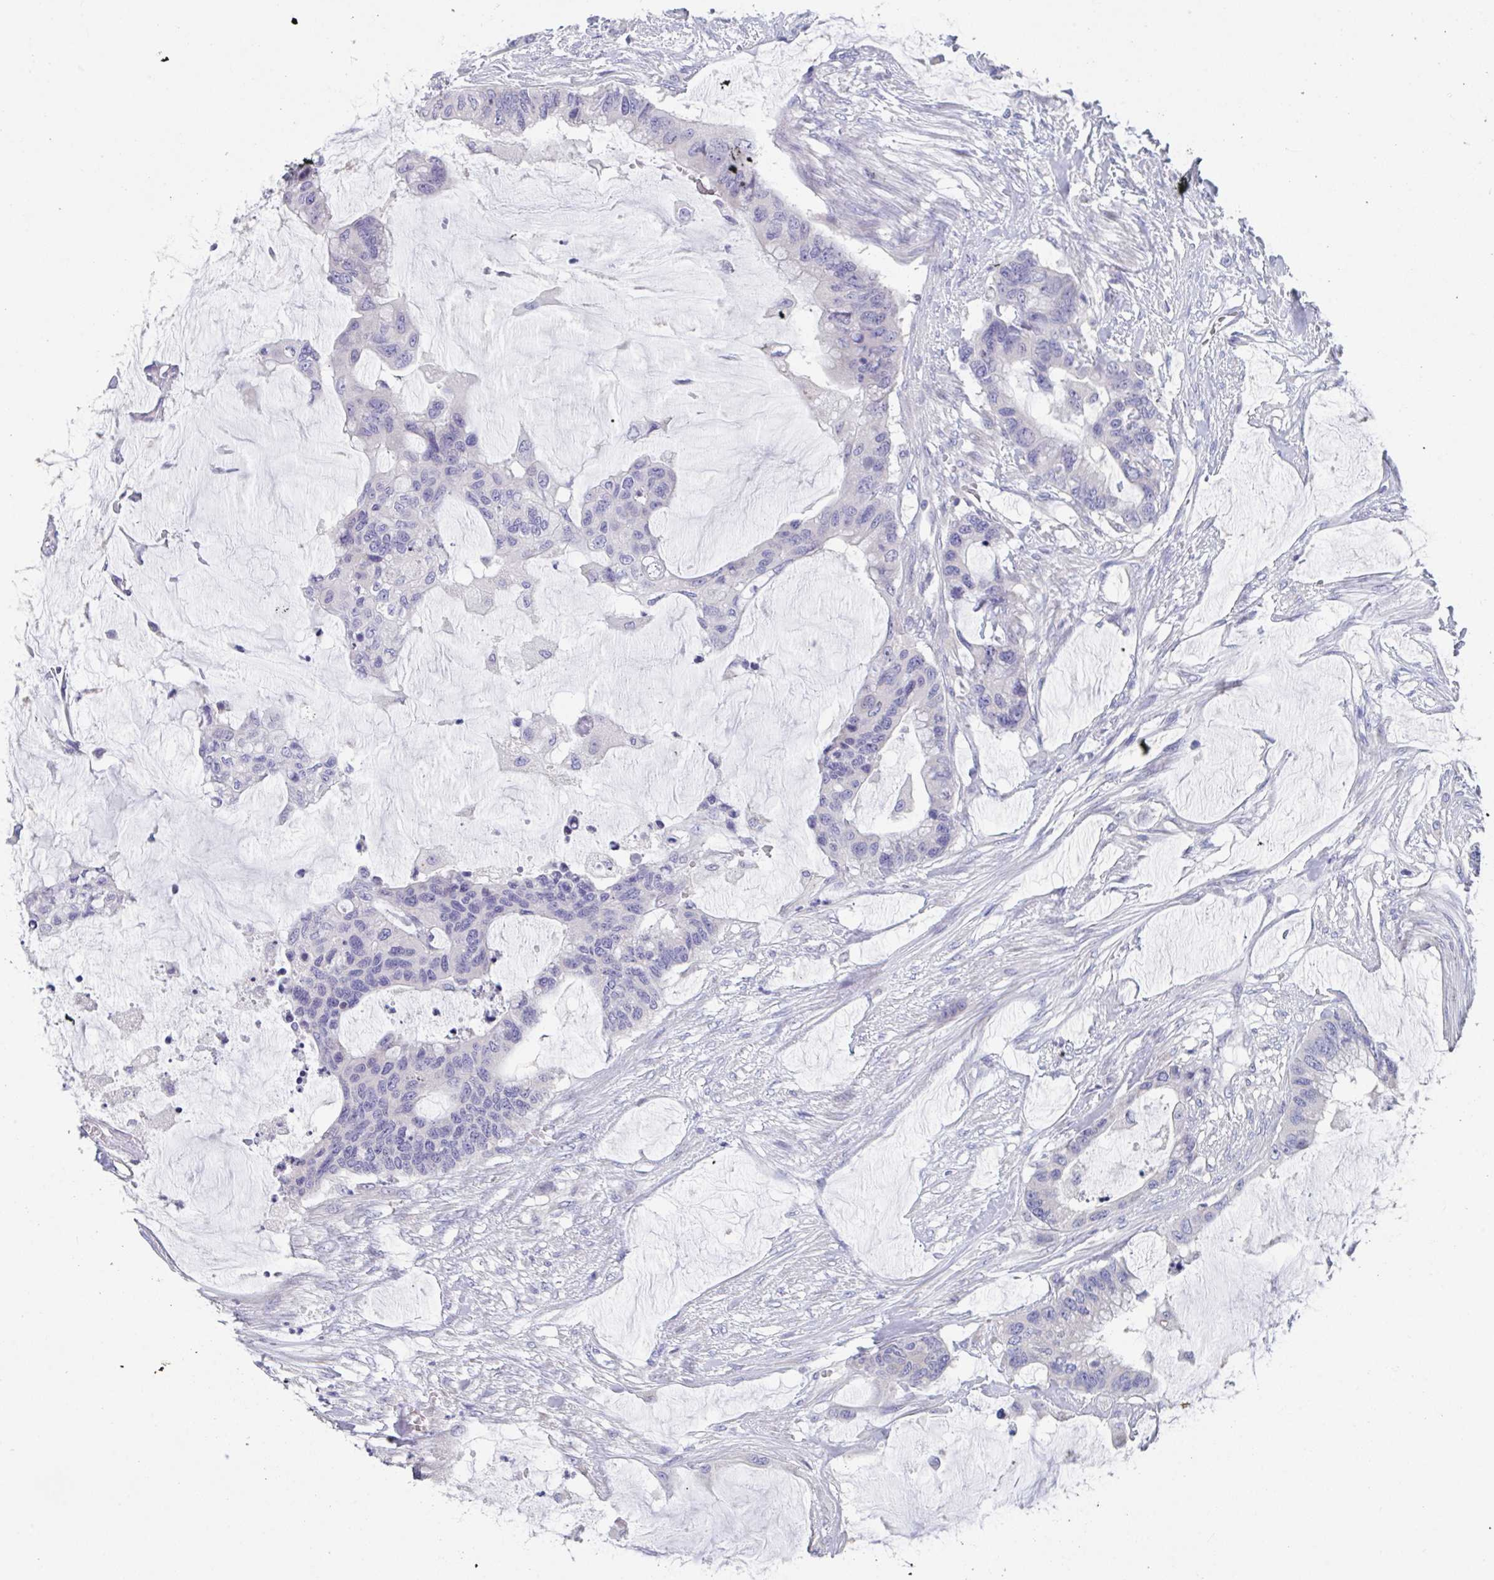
{"staining": {"intensity": "negative", "quantity": "none", "location": "none"}, "tissue": "colorectal cancer", "cell_type": "Tumor cells", "image_type": "cancer", "snomed": [{"axis": "morphology", "description": "Adenocarcinoma, NOS"}, {"axis": "topography", "description": "Rectum"}], "caption": "This photomicrograph is of colorectal adenocarcinoma stained with IHC to label a protein in brown with the nuclei are counter-stained blue. There is no expression in tumor cells. (DAB (3,3'-diaminobenzidine) IHC, high magnification).", "gene": "LRRC58", "patient": {"sex": "female", "age": 59}}